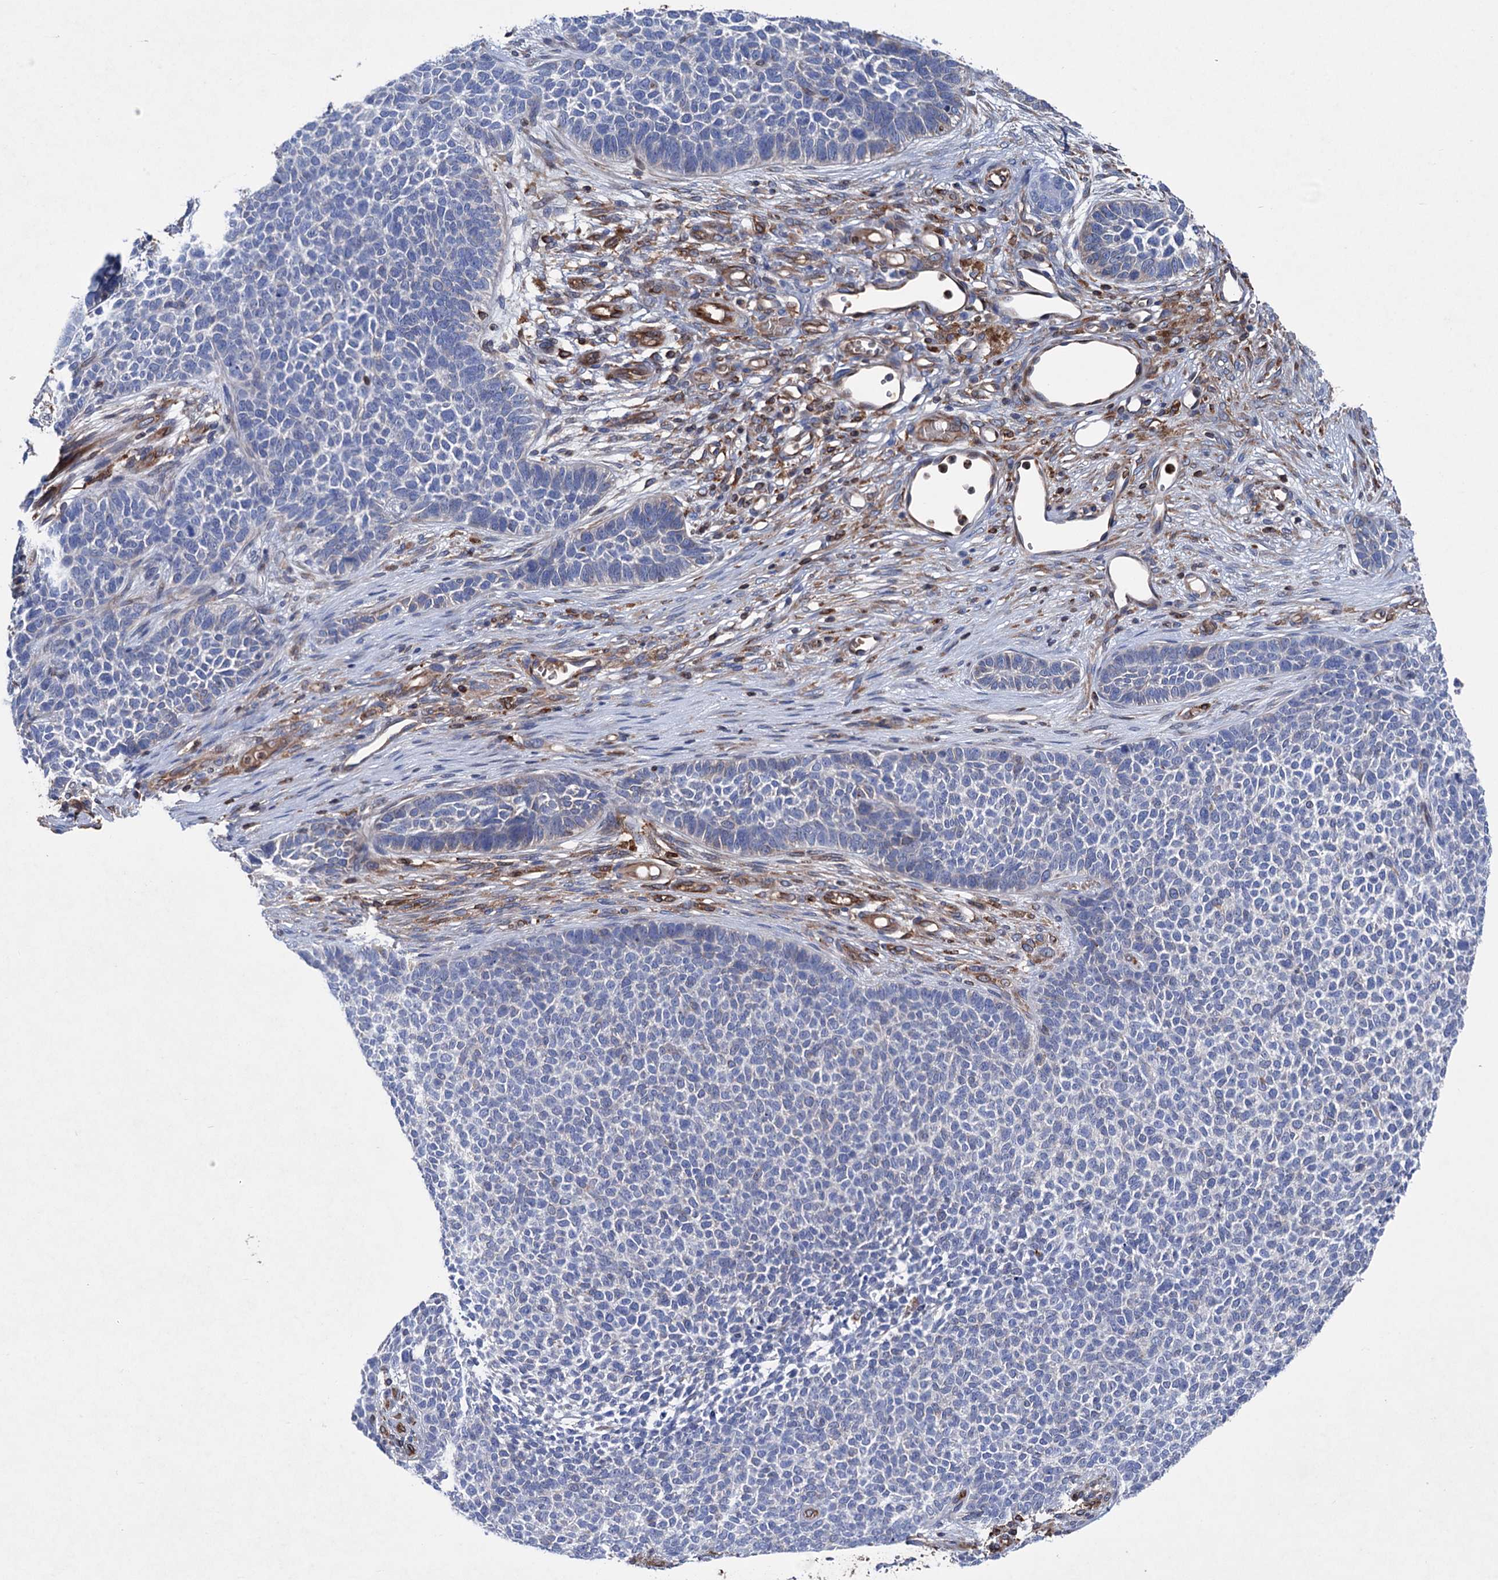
{"staining": {"intensity": "negative", "quantity": "none", "location": "none"}, "tissue": "skin cancer", "cell_type": "Tumor cells", "image_type": "cancer", "snomed": [{"axis": "morphology", "description": "Basal cell carcinoma"}, {"axis": "topography", "description": "Skin"}], "caption": "Skin cancer (basal cell carcinoma) was stained to show a protein in brown. There is no significant staining in tumor cells.", "gene": "STING1", "patient": {"sex": "female", "age": 84}}